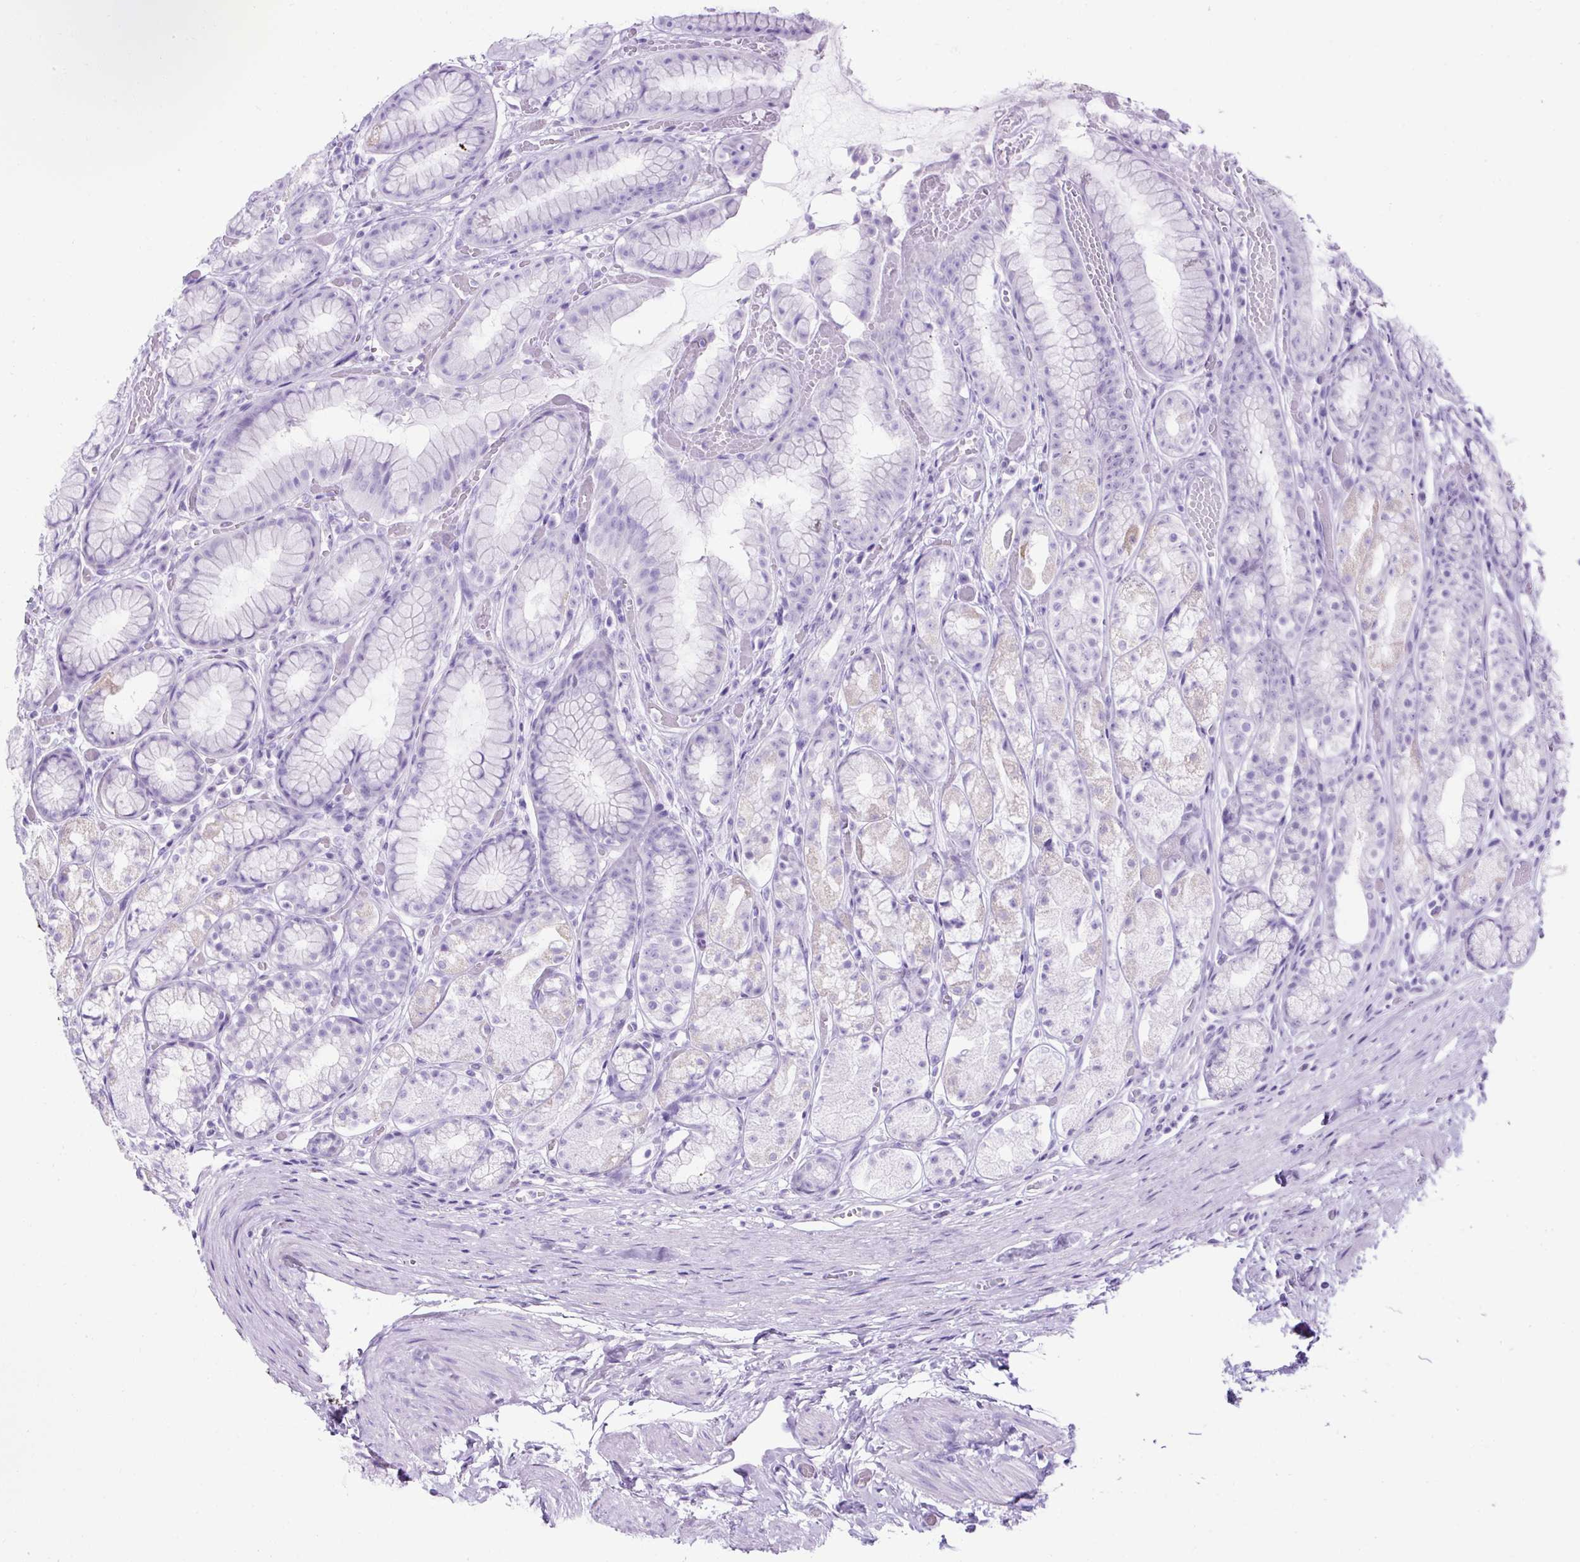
{"staining": {"intensity": "negative", "quantity": "none", "location": "none"}, "tissue": "stomach", "cell_type": "Glandular cells", "image_type": "normal", "snomed": [{"axis": "morphology", "description": "Normal tissue, NOS"}, {"axis": "topography", "description": "Smooth muscle"}, {"axis": "topography", "description": "Stomach"}], "caption": "Glandular cells show no significant staining in normal stomach.", "gene": "KRT12", "patient": {"sex": "male", "age": 70}}